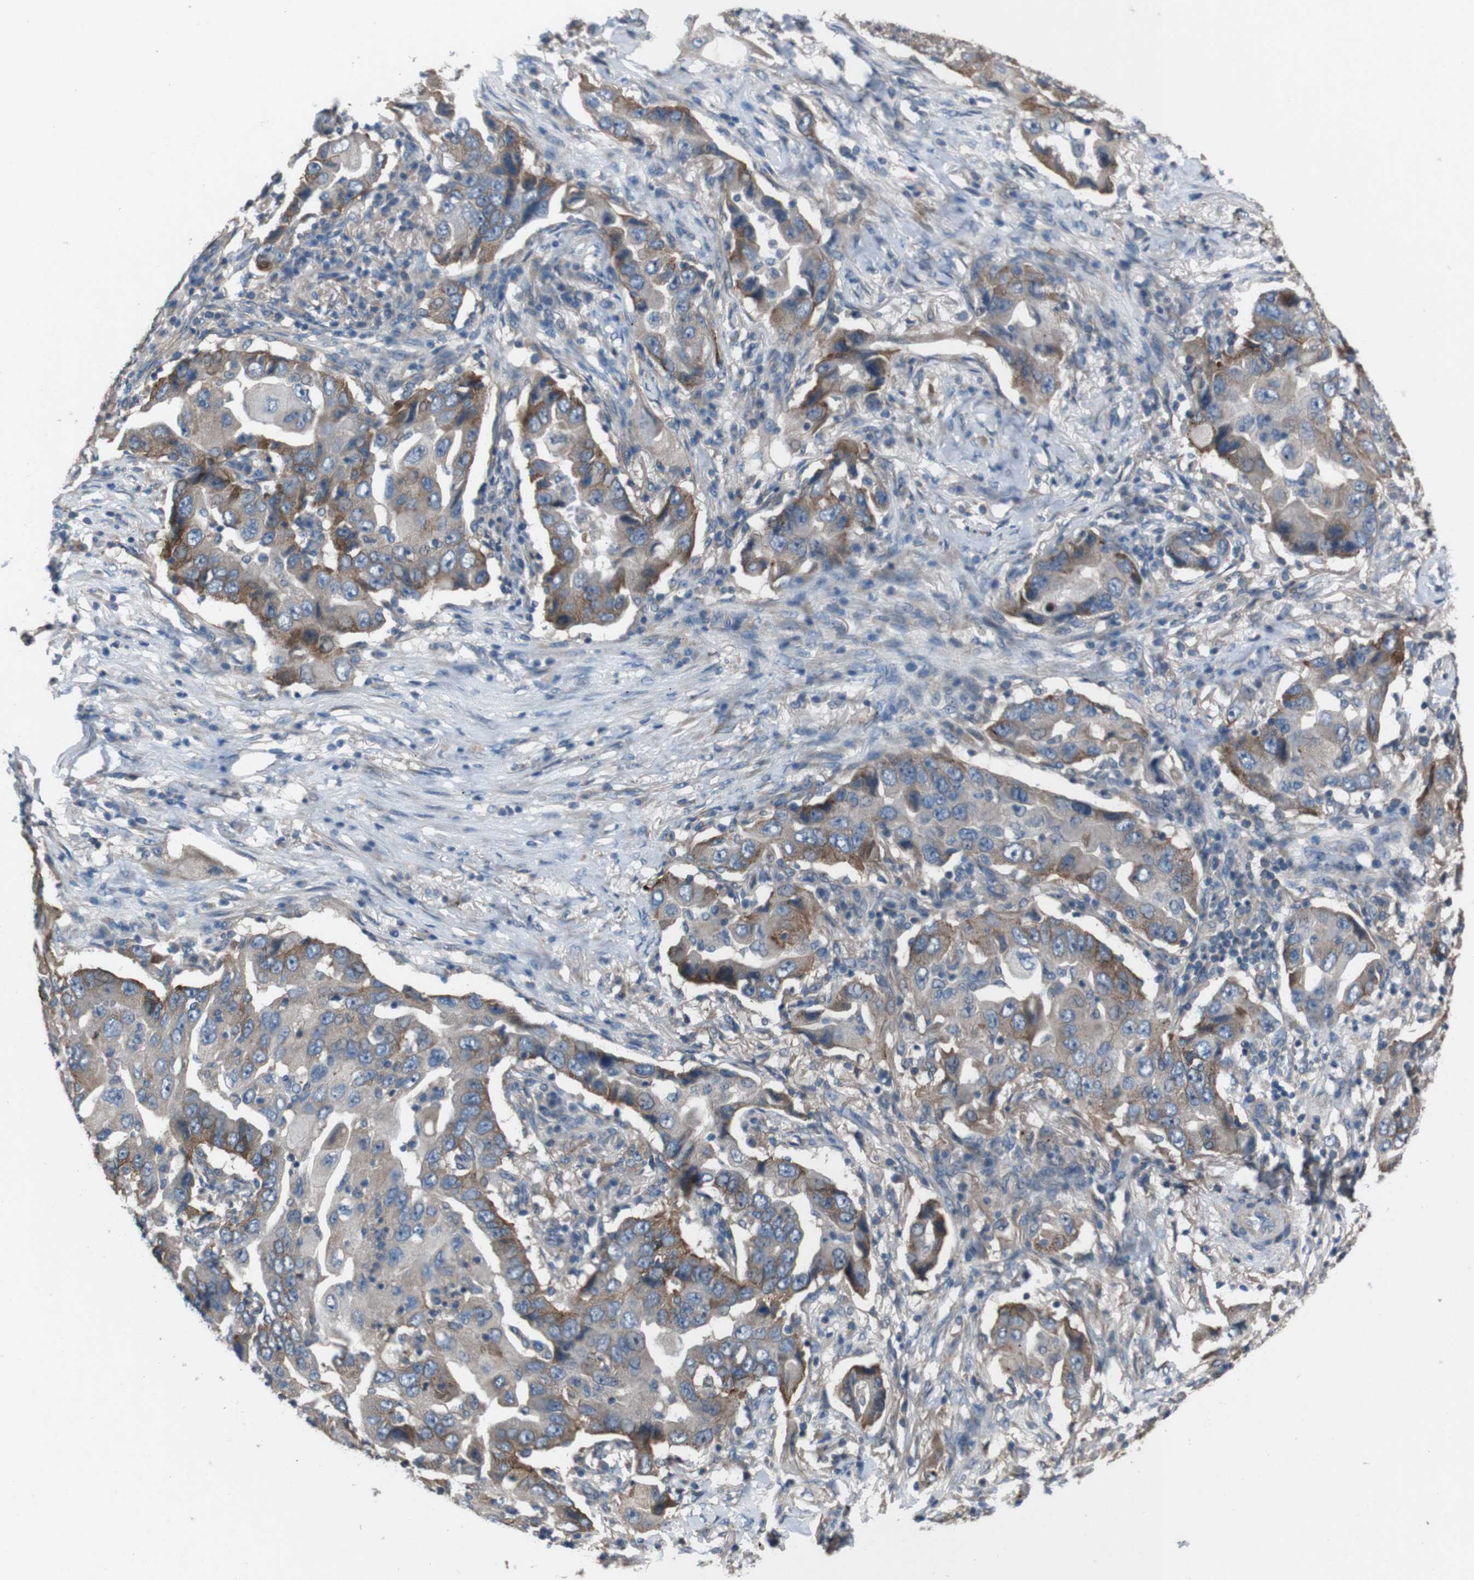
{"staining": {"intensity": "moderate", "quantity": "25%-75%", "location": "cytoplasmic/membranous"}, "tissue": "lung cancer", "cell_type": "Tumor cells", "image_type": "cancer", "snomed": [{"axis": "morphology", "description": "Adenocarcinoma, NOS"}, {"axis": "topography", "description": "Lung"}], "caption": "Protein positivity by immunohistochemistry (IHC) exhibits moderate cytoplasmic/membranous staining in approximately 25%-75% of tumor cells in lung cancer (adenocarcinoma).", "gene": "NAALADL2", "patient": {"sex": "female", "age": 65}}